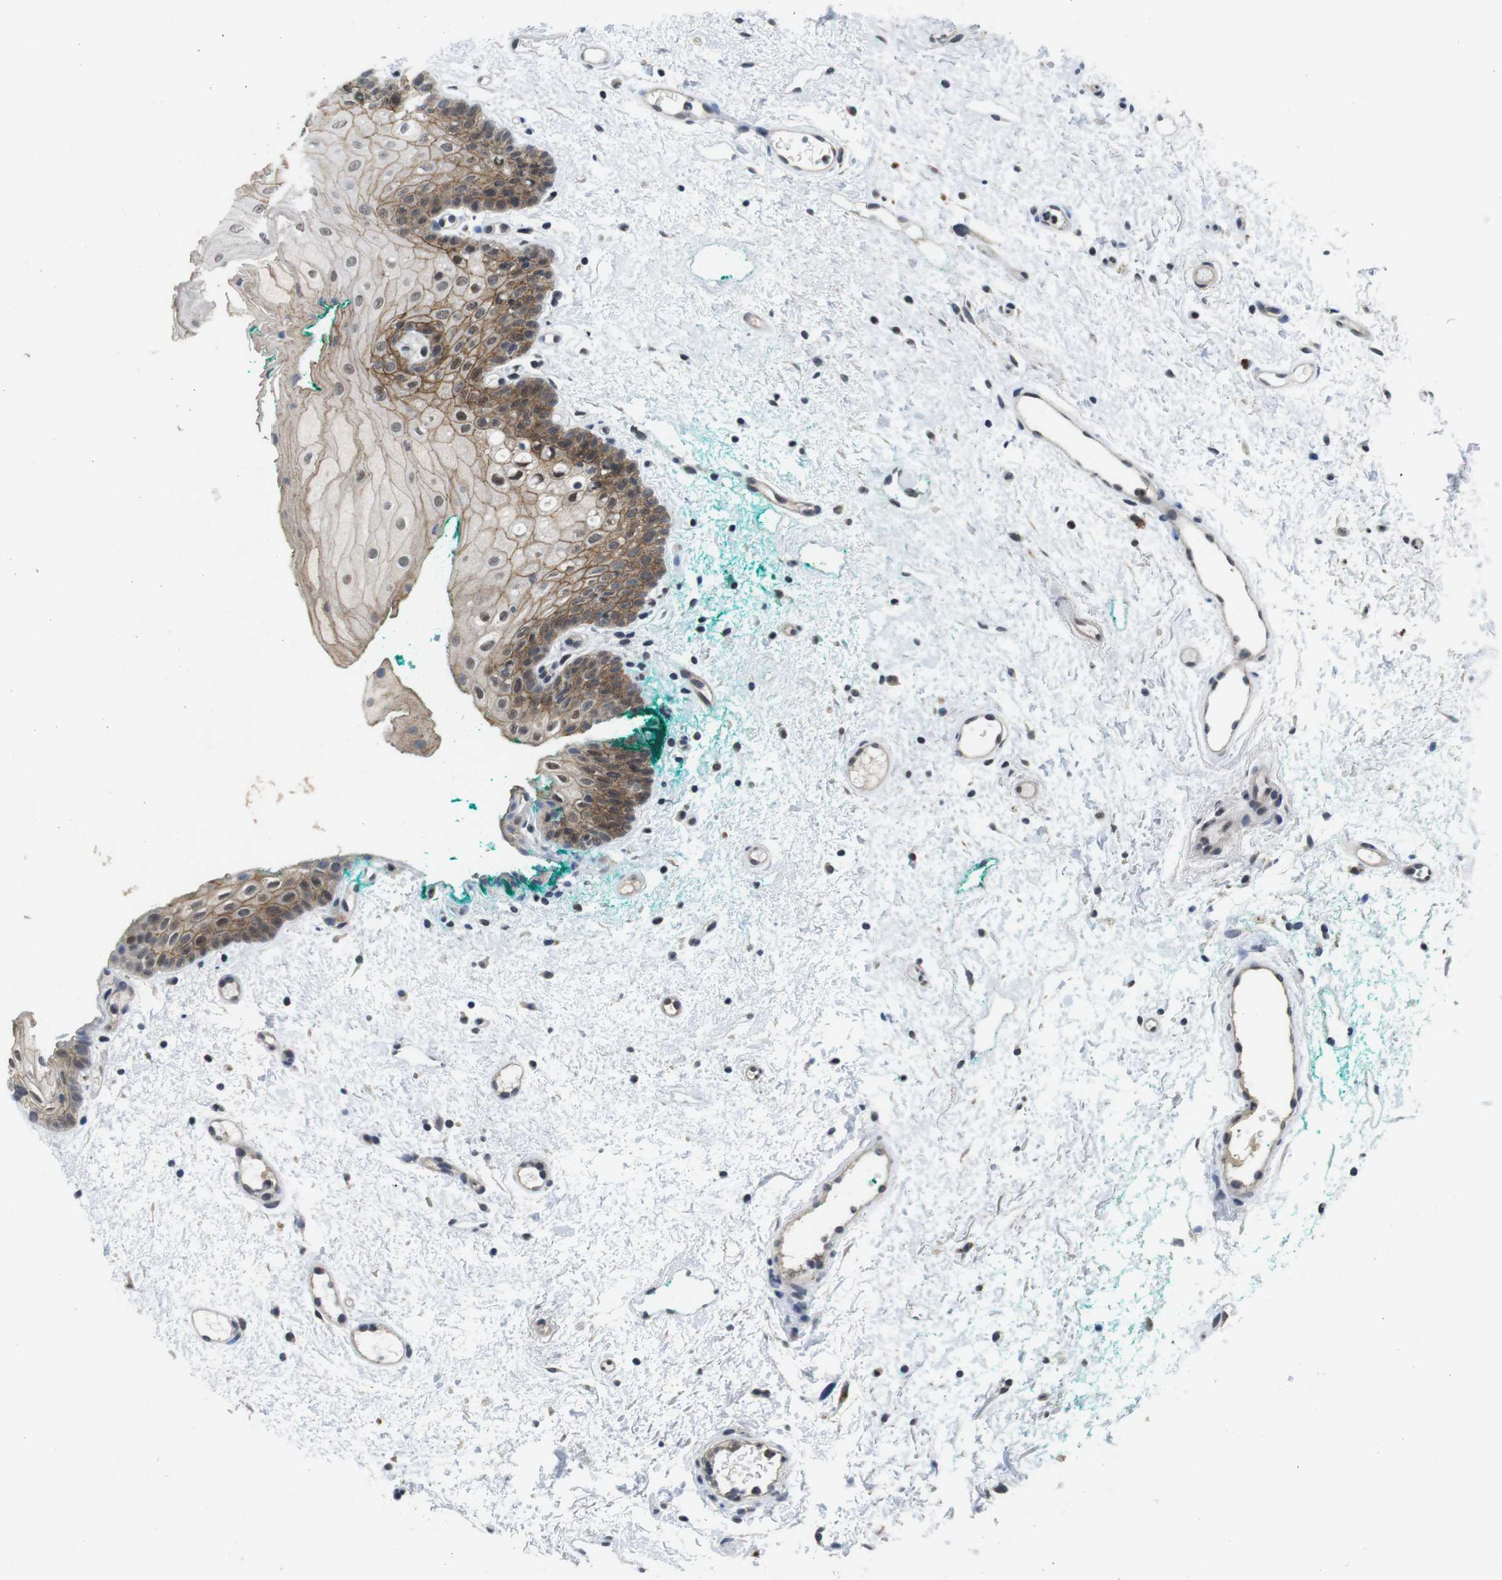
{"staining": {"intensity": "moderate", "quantity": "25%-75%", "location": "cytoplasmic/membranous,nuclear"}, "tissue": "oral mucosa", "cell_type": "Squamous epithelial cells", "image_type": "normal", "snomed": [{"axis": "morphology", "description": "Normal tissue, NOS"}, {"axis": "morphology", "description": "Squamous cell carcinoma, NOS"}, {"axis": "topography", "description": "Oral tissue"}, {"axis": "topography", "description": "Salivary gland"}, {"axis": "topography", "description": "Head-Neck"}], "caption": "This histopathology image demonstrates IHC staining of benign human oral mucosa, with medium moderate cytoplasmic/membranous,nuclear staining in about 25%-75% of squamous epithelial cells.", "gene": "NECTIN1", "patient": {"sex": "female", "age": 62}}